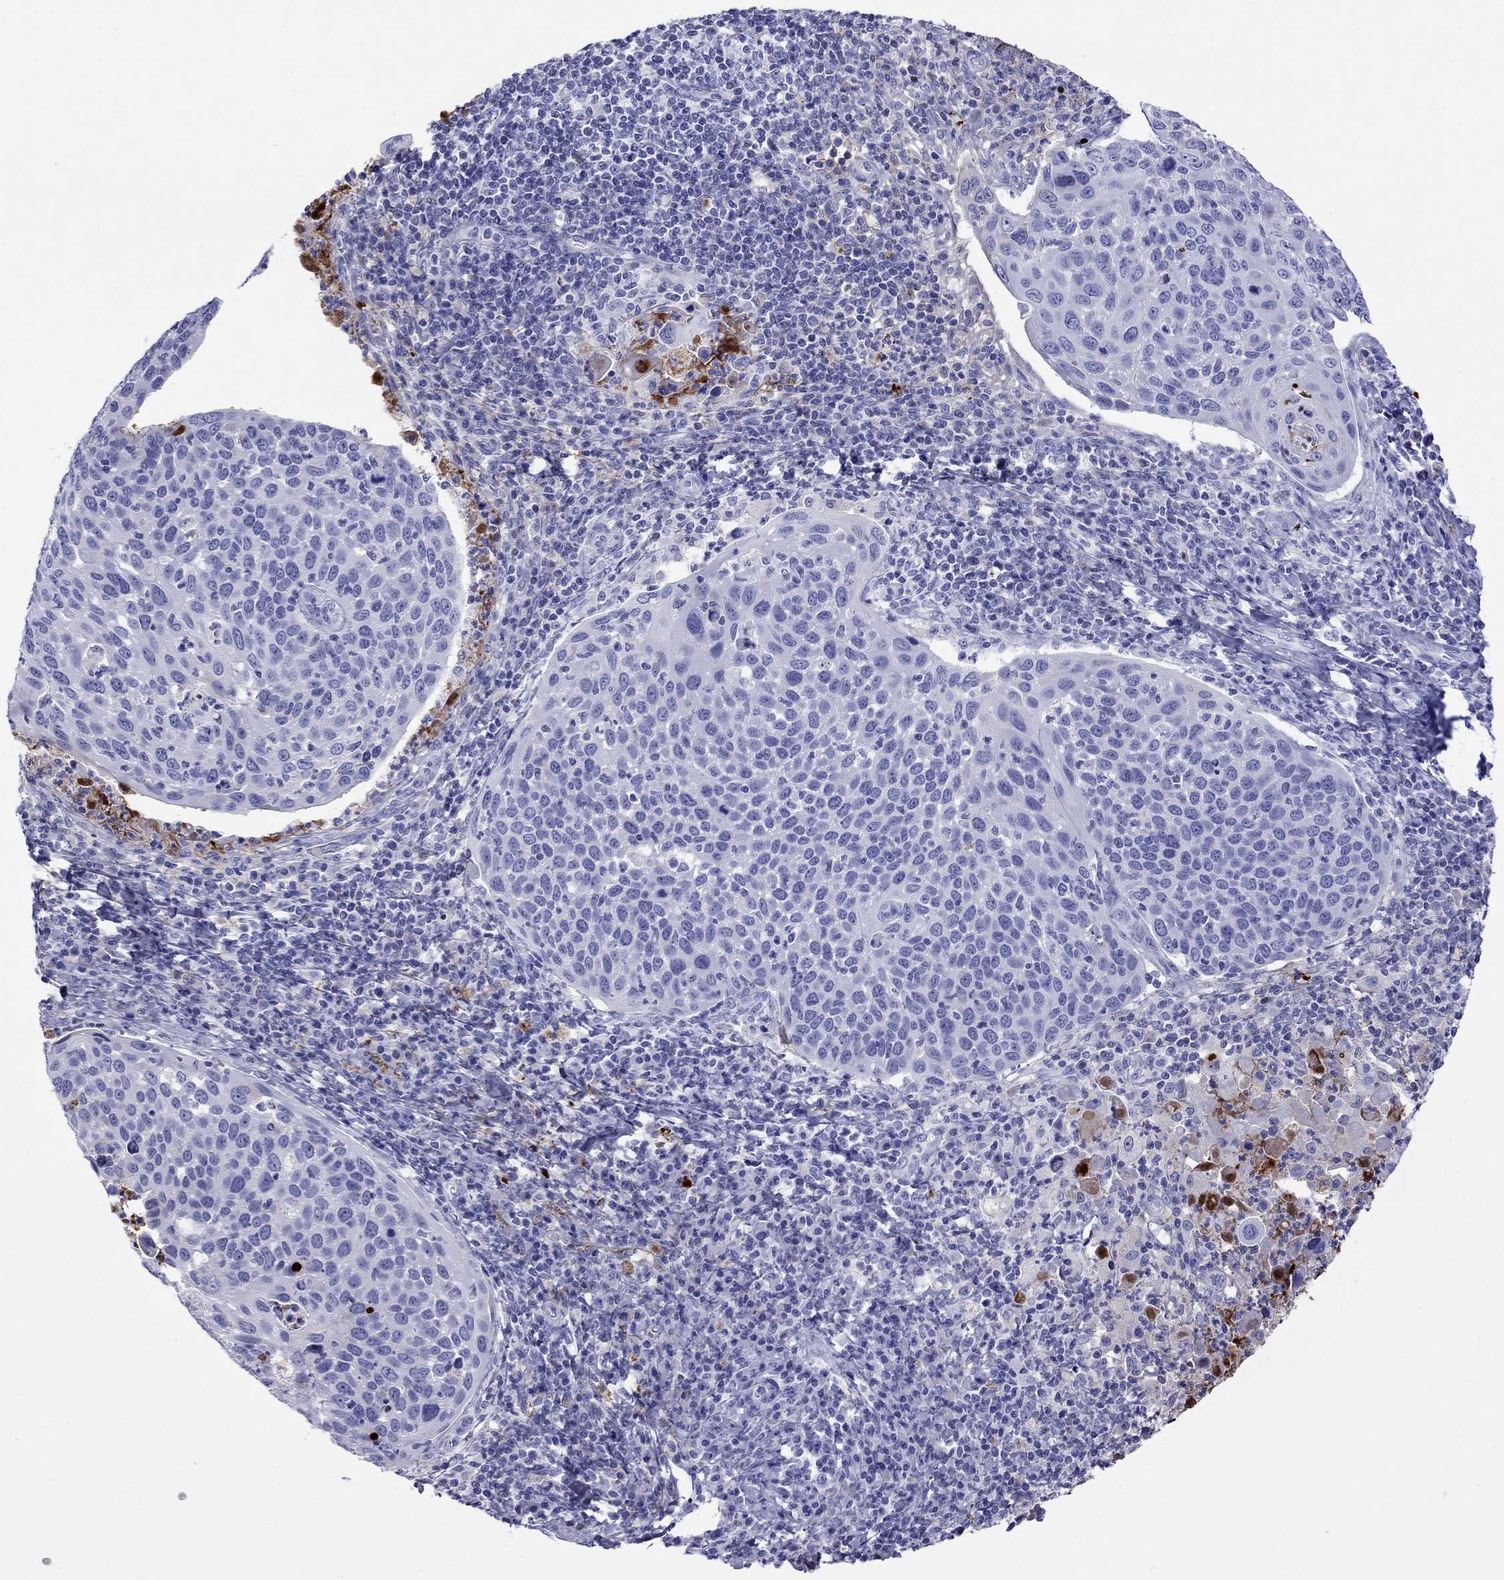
{"staining": {"intensity": "negative", "quantity": "none", "location": "none"}, "tissue": "cervical cancer", "cell_type": "Tumor cells", "image_type": "cancer", "snomed": [{"axis": "morphology", "description": "Squamous cell carcinoma, NOS"}, {"axis": "topography", "description": "Cervix"}], "caption": "The photomicrograph reveals no significant staining in tumor cells of cervical cancer (squamous cell carcinoma).", "gene": "SERPINA3", "patient": {"sex": "female", "age": 54}}